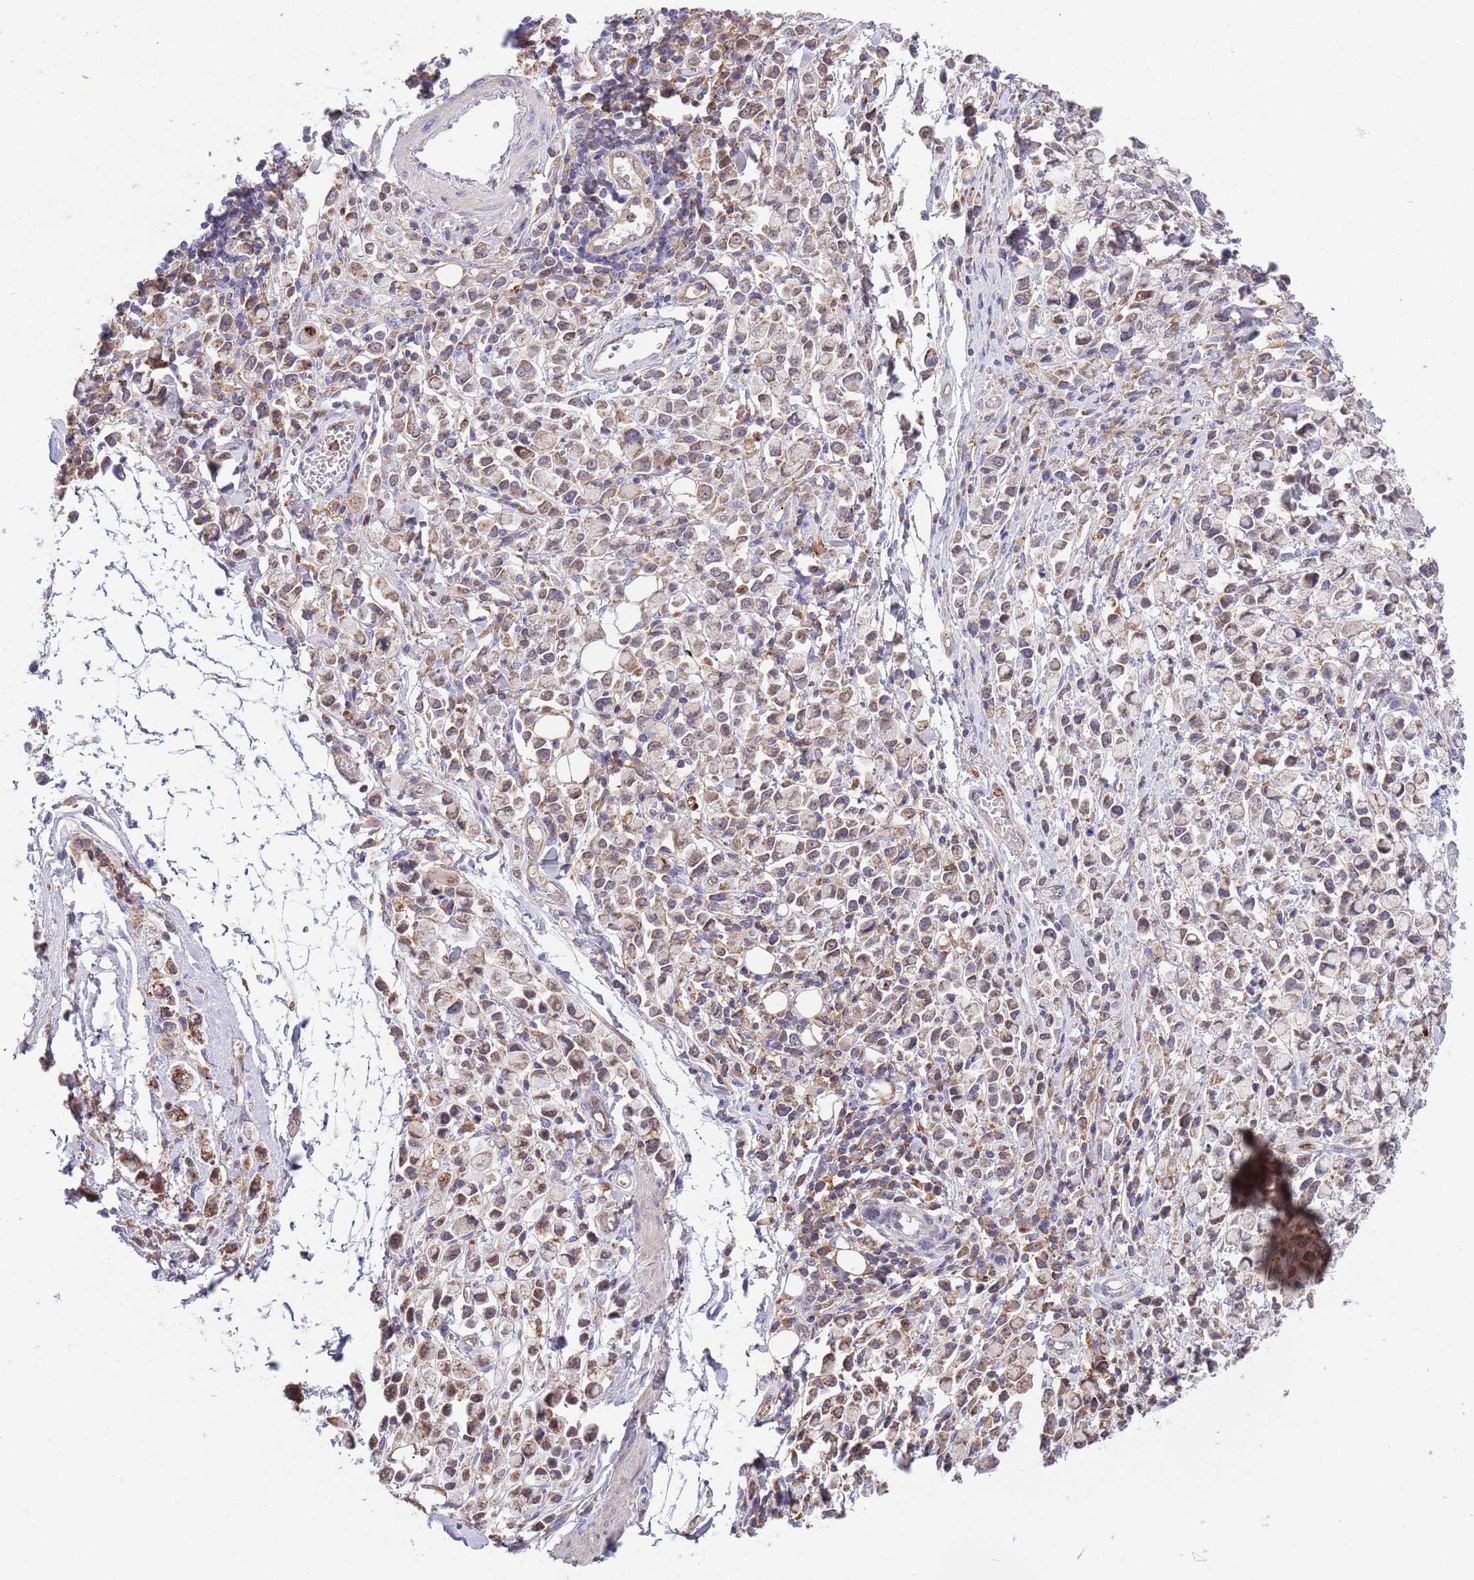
{"staining": {"intensity": "moderate", "quantity": "25%-75%", "location": "cytoplasmic/membranous"}, "tissue": "stomach cancer", "cell_type": "Tumor cells", "image_type": "cancer", "snomed": [{"axis": "morphology", "description": "Adenocarcinoma, NOS"}, {"axis": "topography", "description": "Stomach"}], "caption": "Immunohistochemical staining of human adenocarcinoma (stomach) reveals medium levels of moderate cytoplasmic/membranous expression in approximately 25%-75% of tumor cells.", "gene": "DDT", "patient": {"sex": "female", "age": 81}}